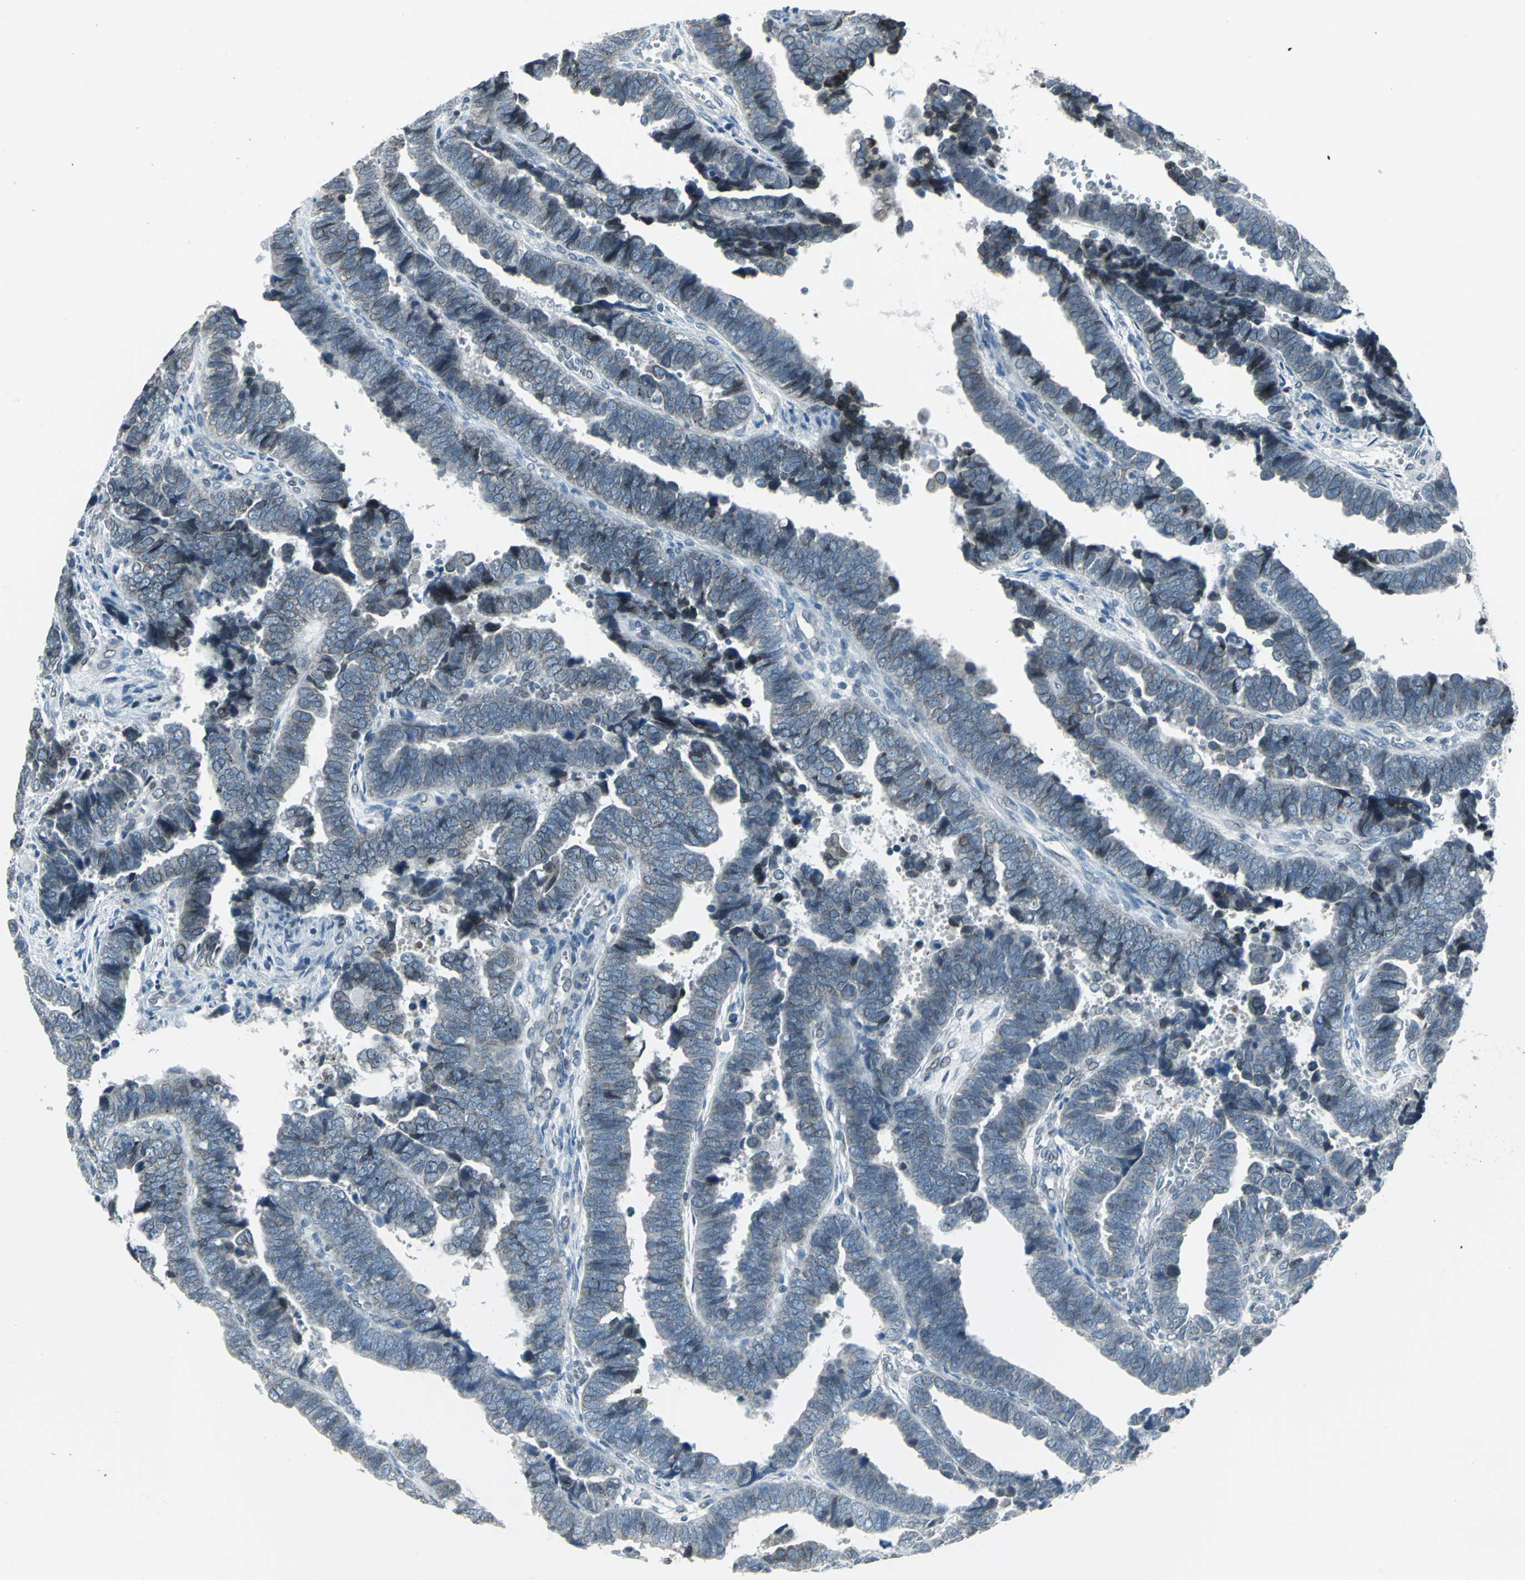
{"staining": {"intensity": "weak", "quantity": "25%-75%", "location": "cytoplasmic/membranous,nuclear"}, "tissue": "endometrial cancer", "cell_type": "Tumor cells", "image_type": "cancer", "snomed": [{"axis": "morphology", "description": "Adenocarcinoma, NOS"}, {"axis": "topography", "description": "Endometrium"}], "caption": "Immunohistochemical staining of human endometrial cancer (adenocarcinoma) displays low levels of weak cytoplasmic/membranous and nuclear protein positivity in about 25%-75% of tumor cells.", "gene": "SNUPN", "patient": {"sex": "female", "age": 75}}